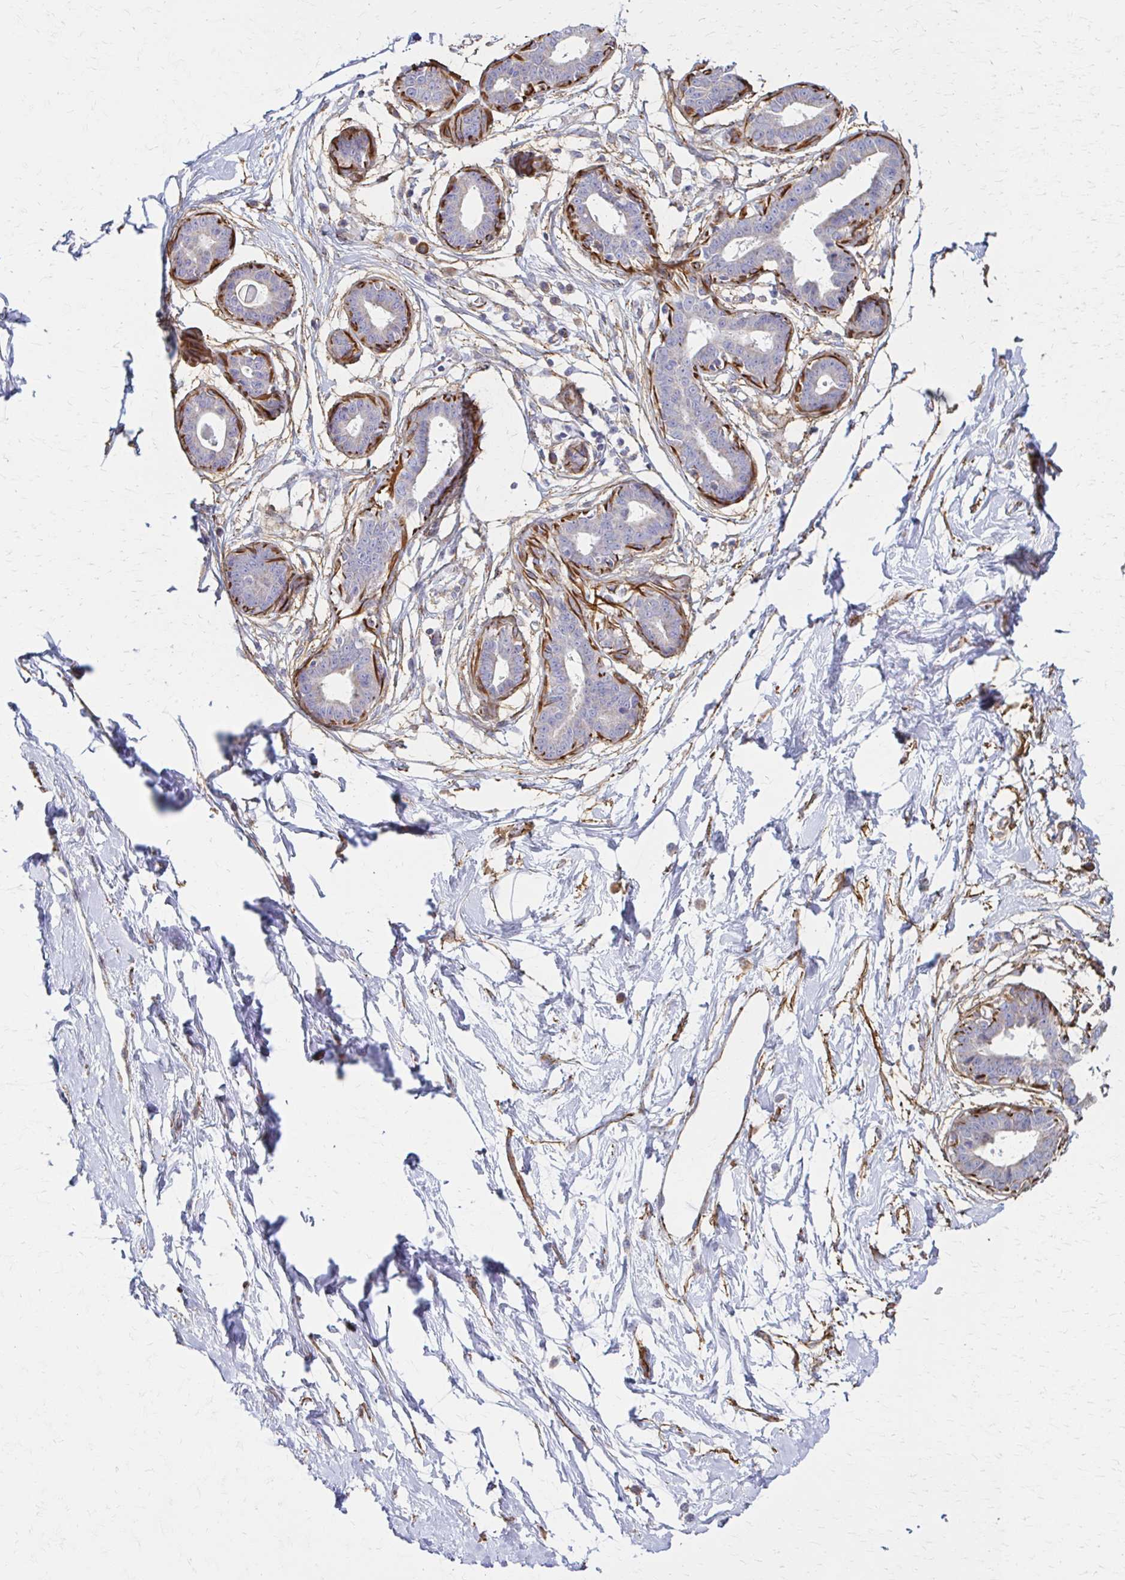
{"staining": {"intensity": "negative", "quantity": "none", "location": "none"}, "tissue": "breast", "cell_type": "Adipocytes", "image_type": "normal", "snomed": [{"axis": "morphology", "description": "Normal tissue, NOS"}, {"axis": "topography", "description": "Breast"}], "caption": "A micrograph of breast stained for a protein exhibits no brown staining in adipocytes.", "gene": "TIMMDC1", "patient": {"sex": "female", "age": 45}}